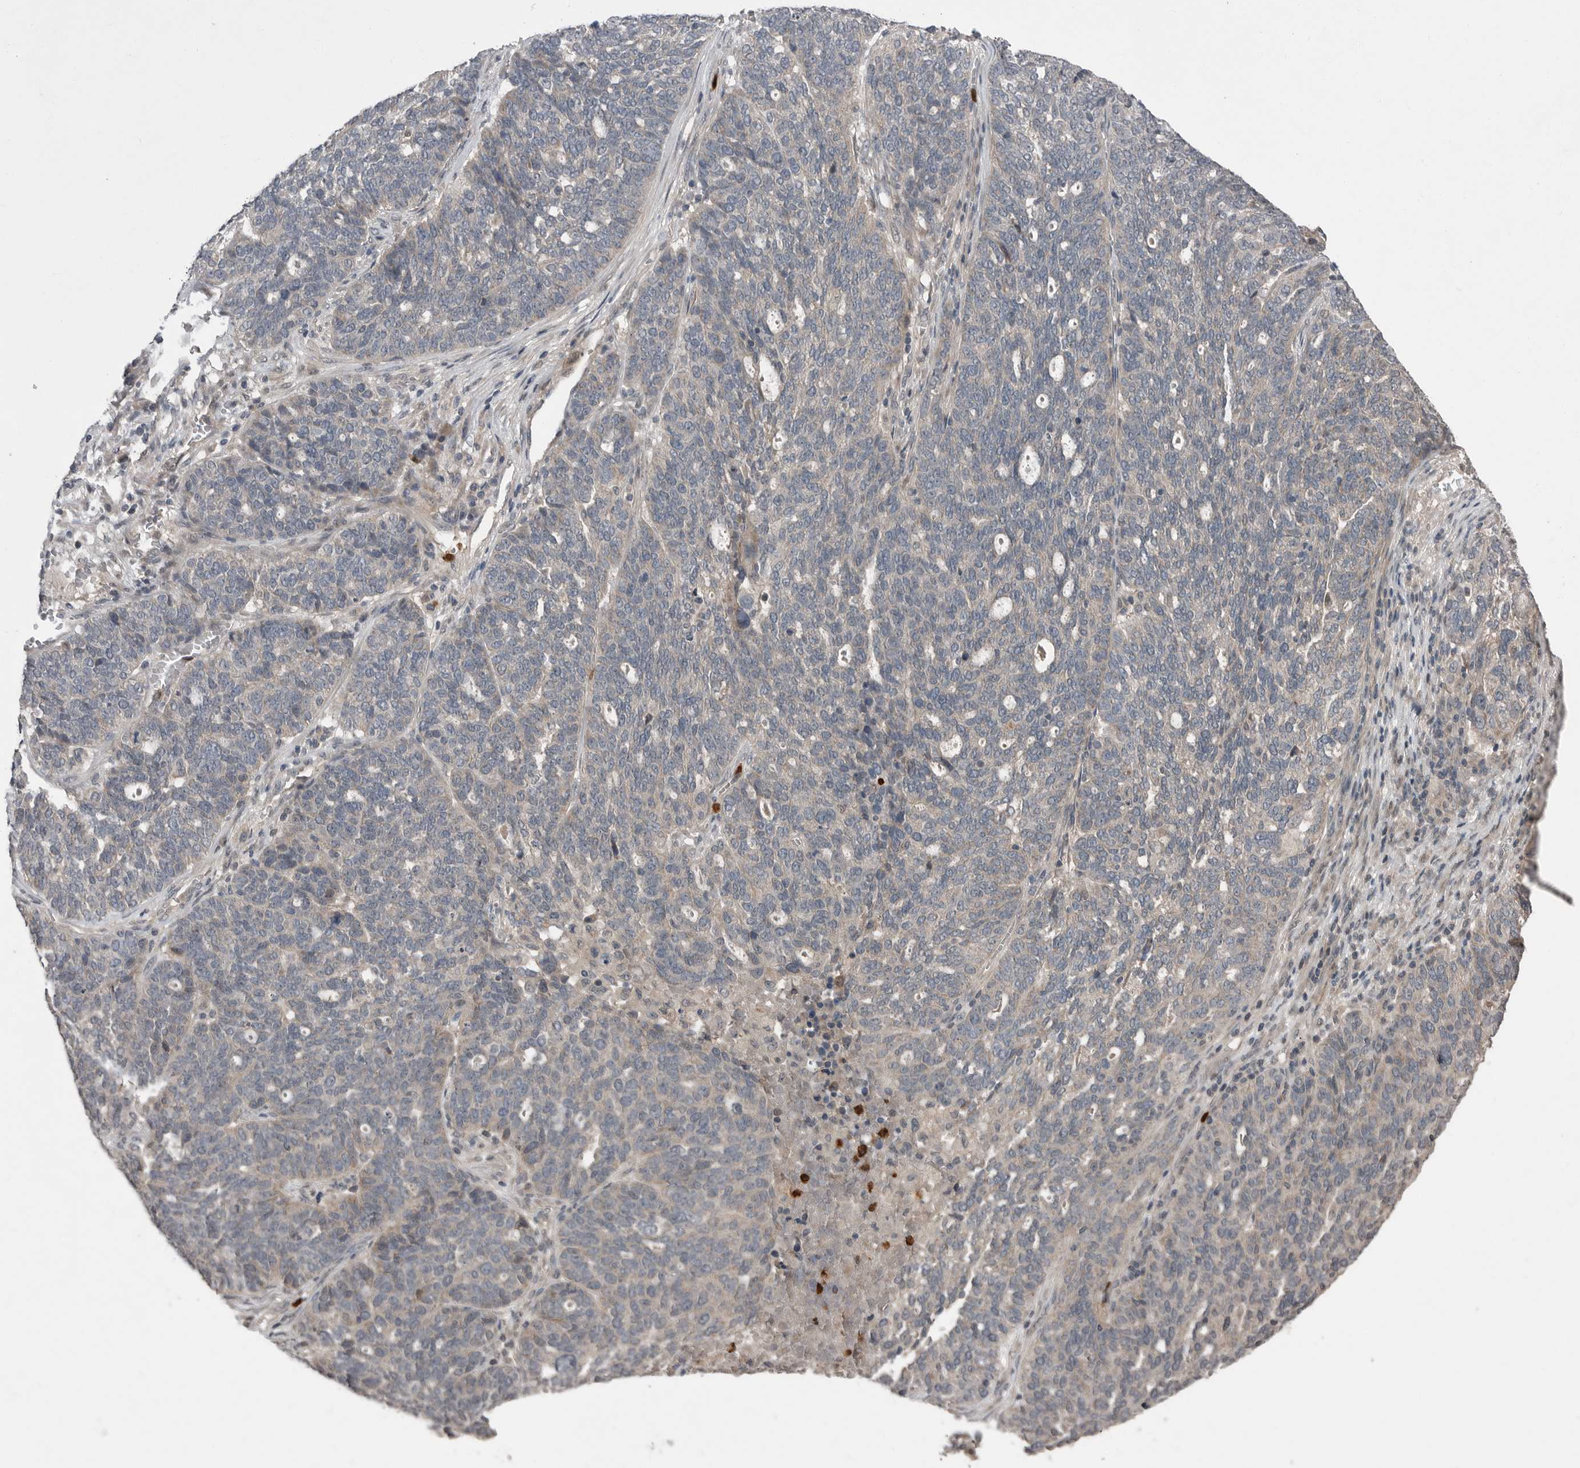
{"staining": {"intensity": "weak", "quantity": "<25%", "location": "cytoplasmic/membranous"}, "tissue": "ovarian cancer", "cell_type": "Tumor cells", "image_type": "cancer", "snomed": [{"axis": "morphology", "description": "Cystadenocarcinoma, serous, NOS"}, {"axis": "topography", "description": "Ovary"}], "caption": "This is an immunohistochemistry (IHC) micrograph of ovarian serous cystadenocarcinoma. There is no expression in tumor cells.", "gene": "SCP2", "patient": {"sex": "female", "age": 59}}